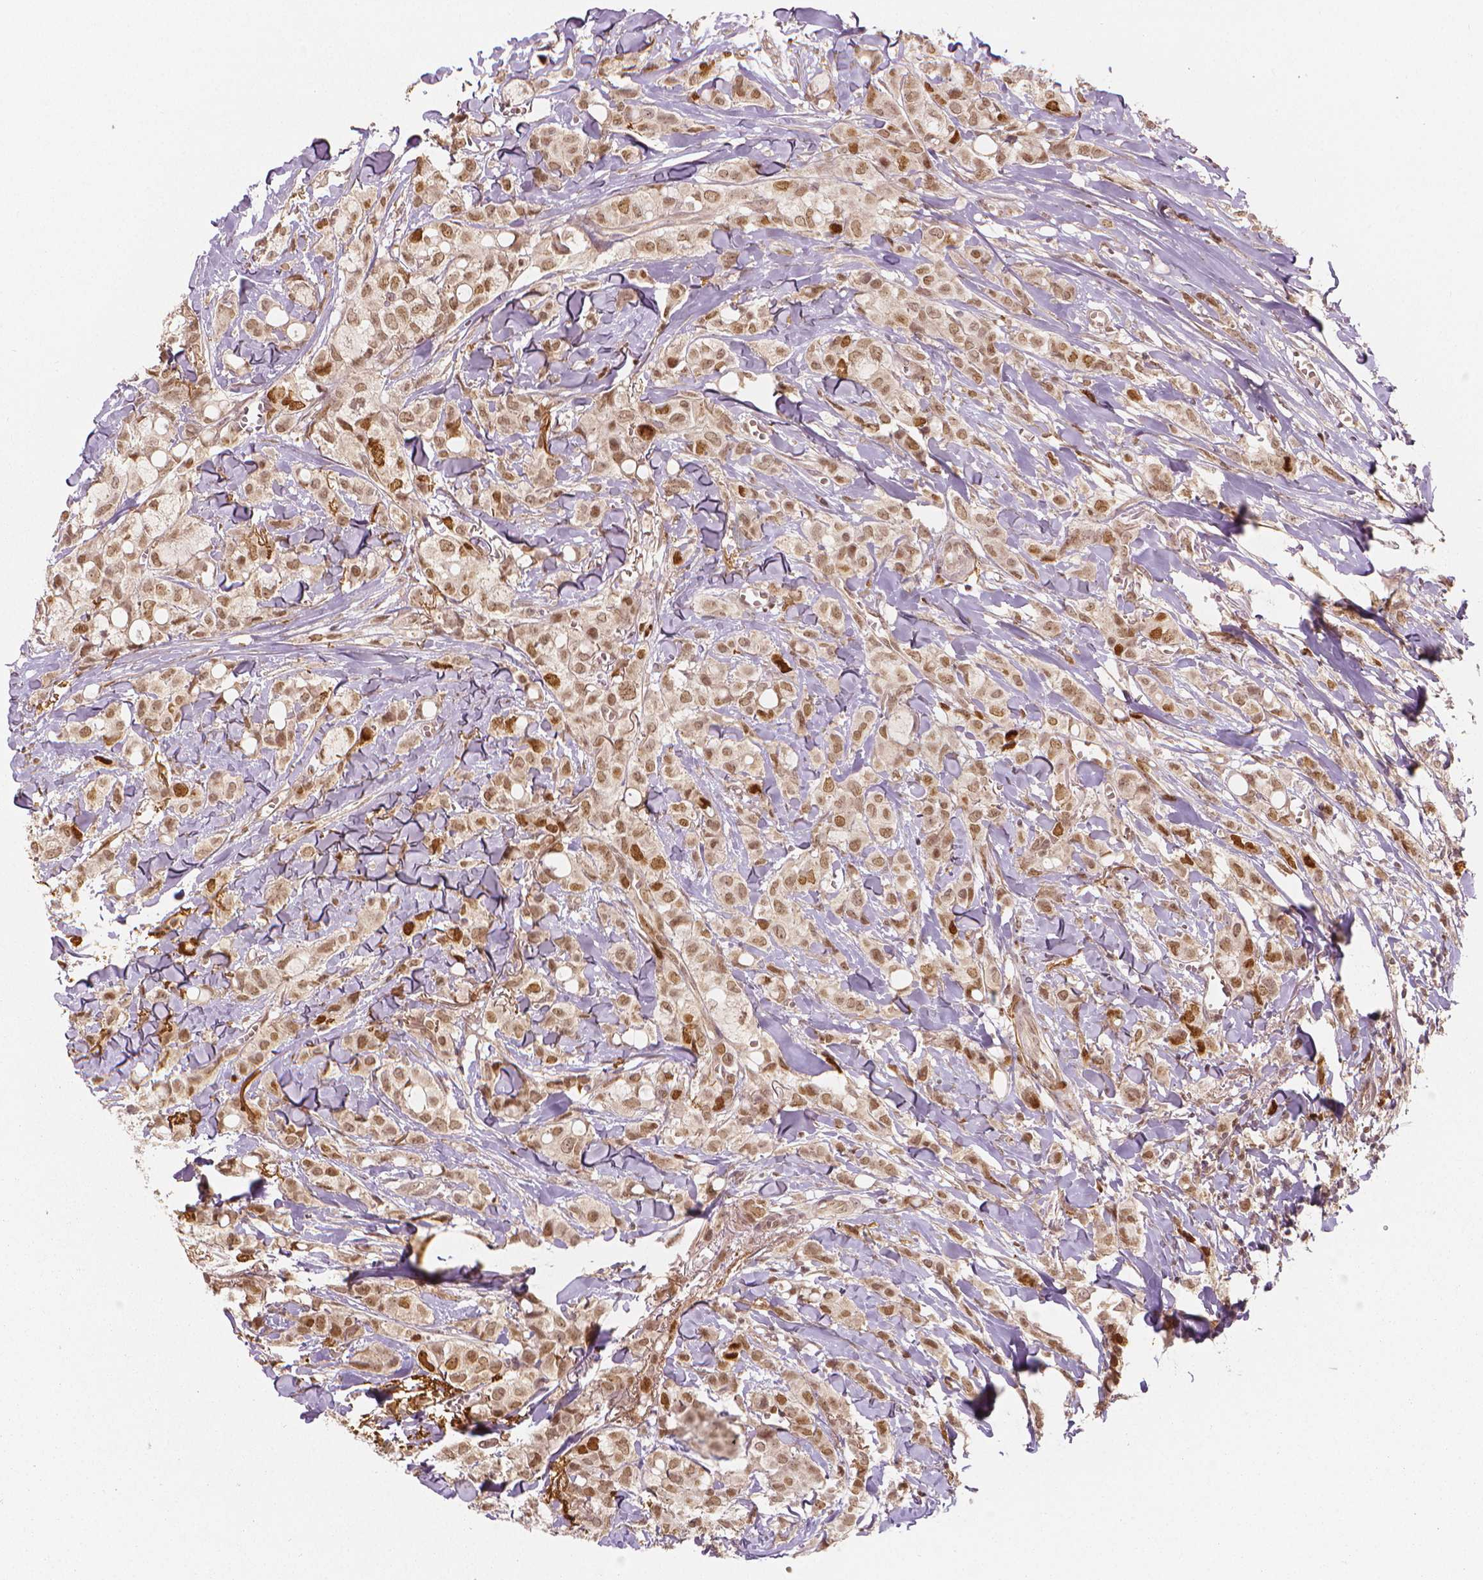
{"staining": {"intensity": "moderate", "quantity": ">75%", "location": "nuclear"}, "tissue": "breast cancer", "cell_type": "Tumor cells", "image_type": "cancer", "snomed": [{"axis": "morphology", "description": "Duct carcinoma"}, {"axis": "topography", "description": "Breast"}], "caption": "Immunohistochemical staining of human breast invasive ductal carcinoma demonstrates medium levels of moderate nuclear staining in approximately >75% of tumor cells.", "gene": "NSD2", "patient": {"sex": "female", "age": 85}}